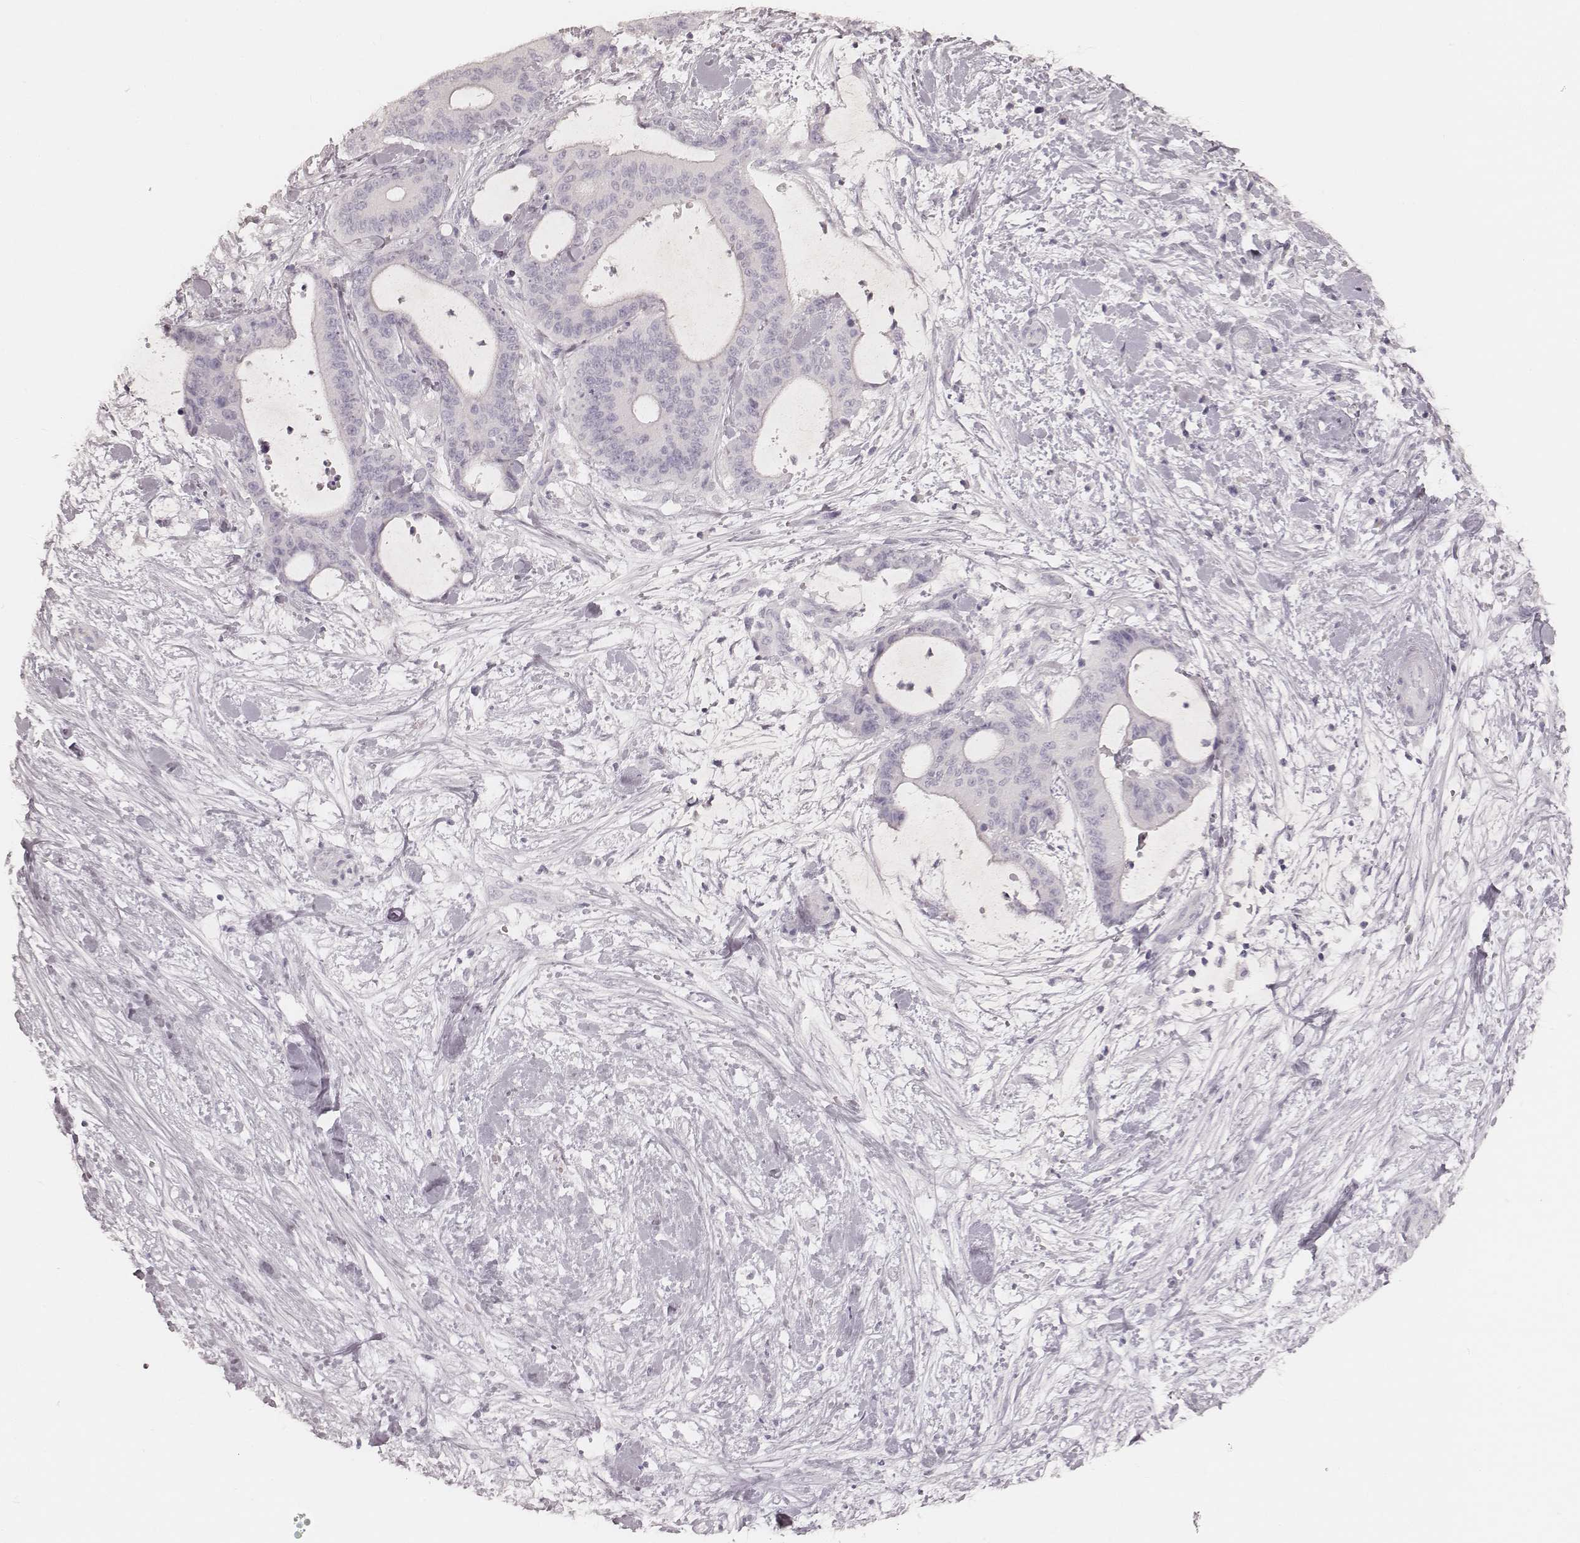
{"staining": {"intensity": "negative", "quantity": "none", "location": "none"}, "tissue": "liver cancer", "cell_type": "Tumor cells", "image_type": "cancer", "snomed": [{"axis": "morphology", "description": "Cholangiocarcinoma"}, {"axis": "topography", "description": "Liver"}], "caption": "Tumor cells are negative for brown protein staining in cholangiocarcinoma (liver).", "gene": "KRT26", "patient": {"sex": "female", "age": 73}}